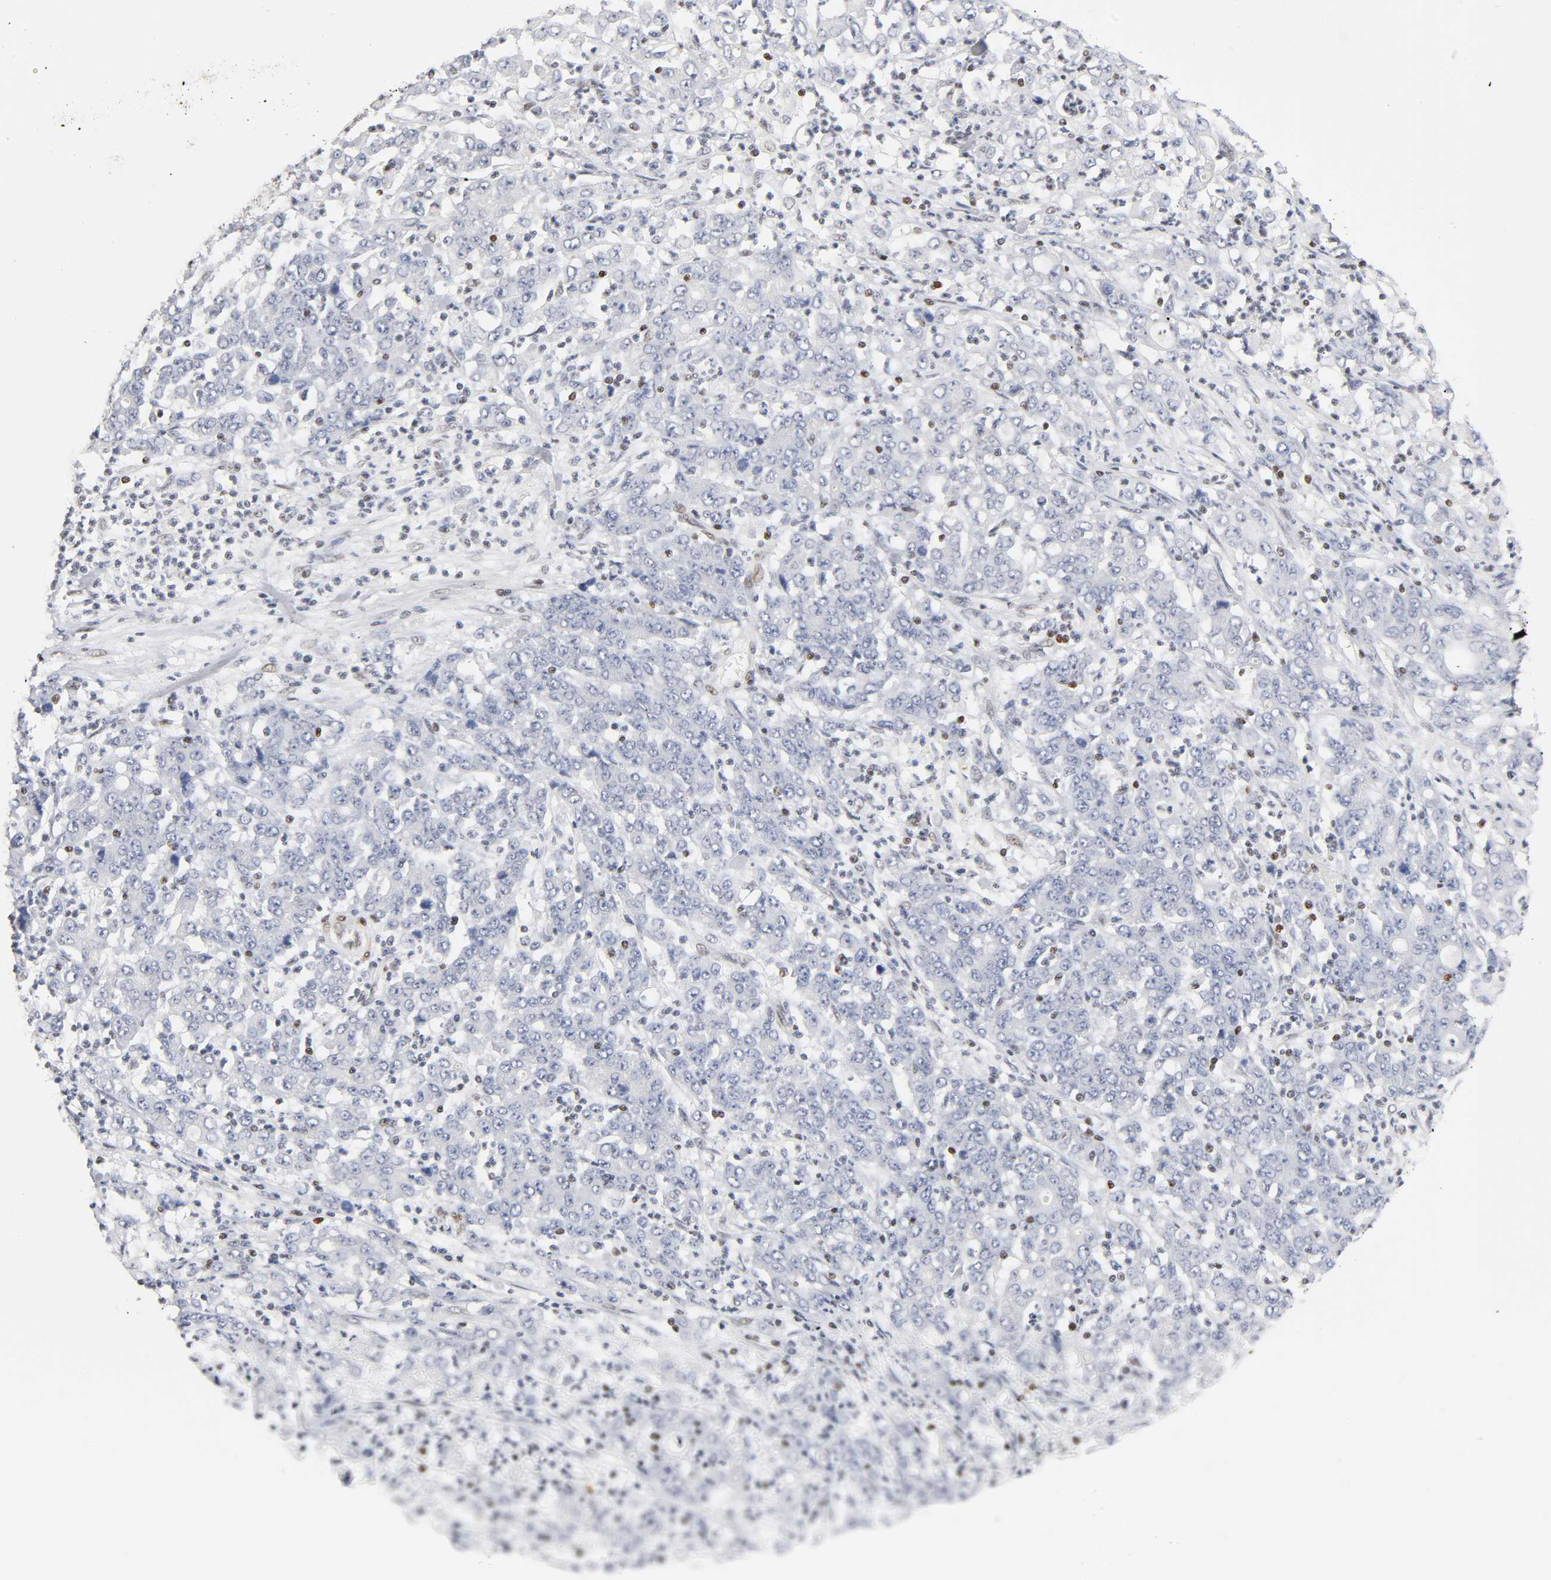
{"staining": {"intensity": "negative", "quantity": "none", "location": "none"}, "tissue": "stomach cancer", "cell_type": "Tumor cells", "image_type": "cancer", "snomed": [{"axis": "morphology", "description": "Adenocarcinoma, NOS"}, {"axis": "topography", "description": "Stomach, lower"}], "caption": "Micrograph shows no significant protein expression in tumor cells of adenocarcinoma (stomach).", "gene": "NR3C1", "patient": {"sex": "female", "age": 71}}